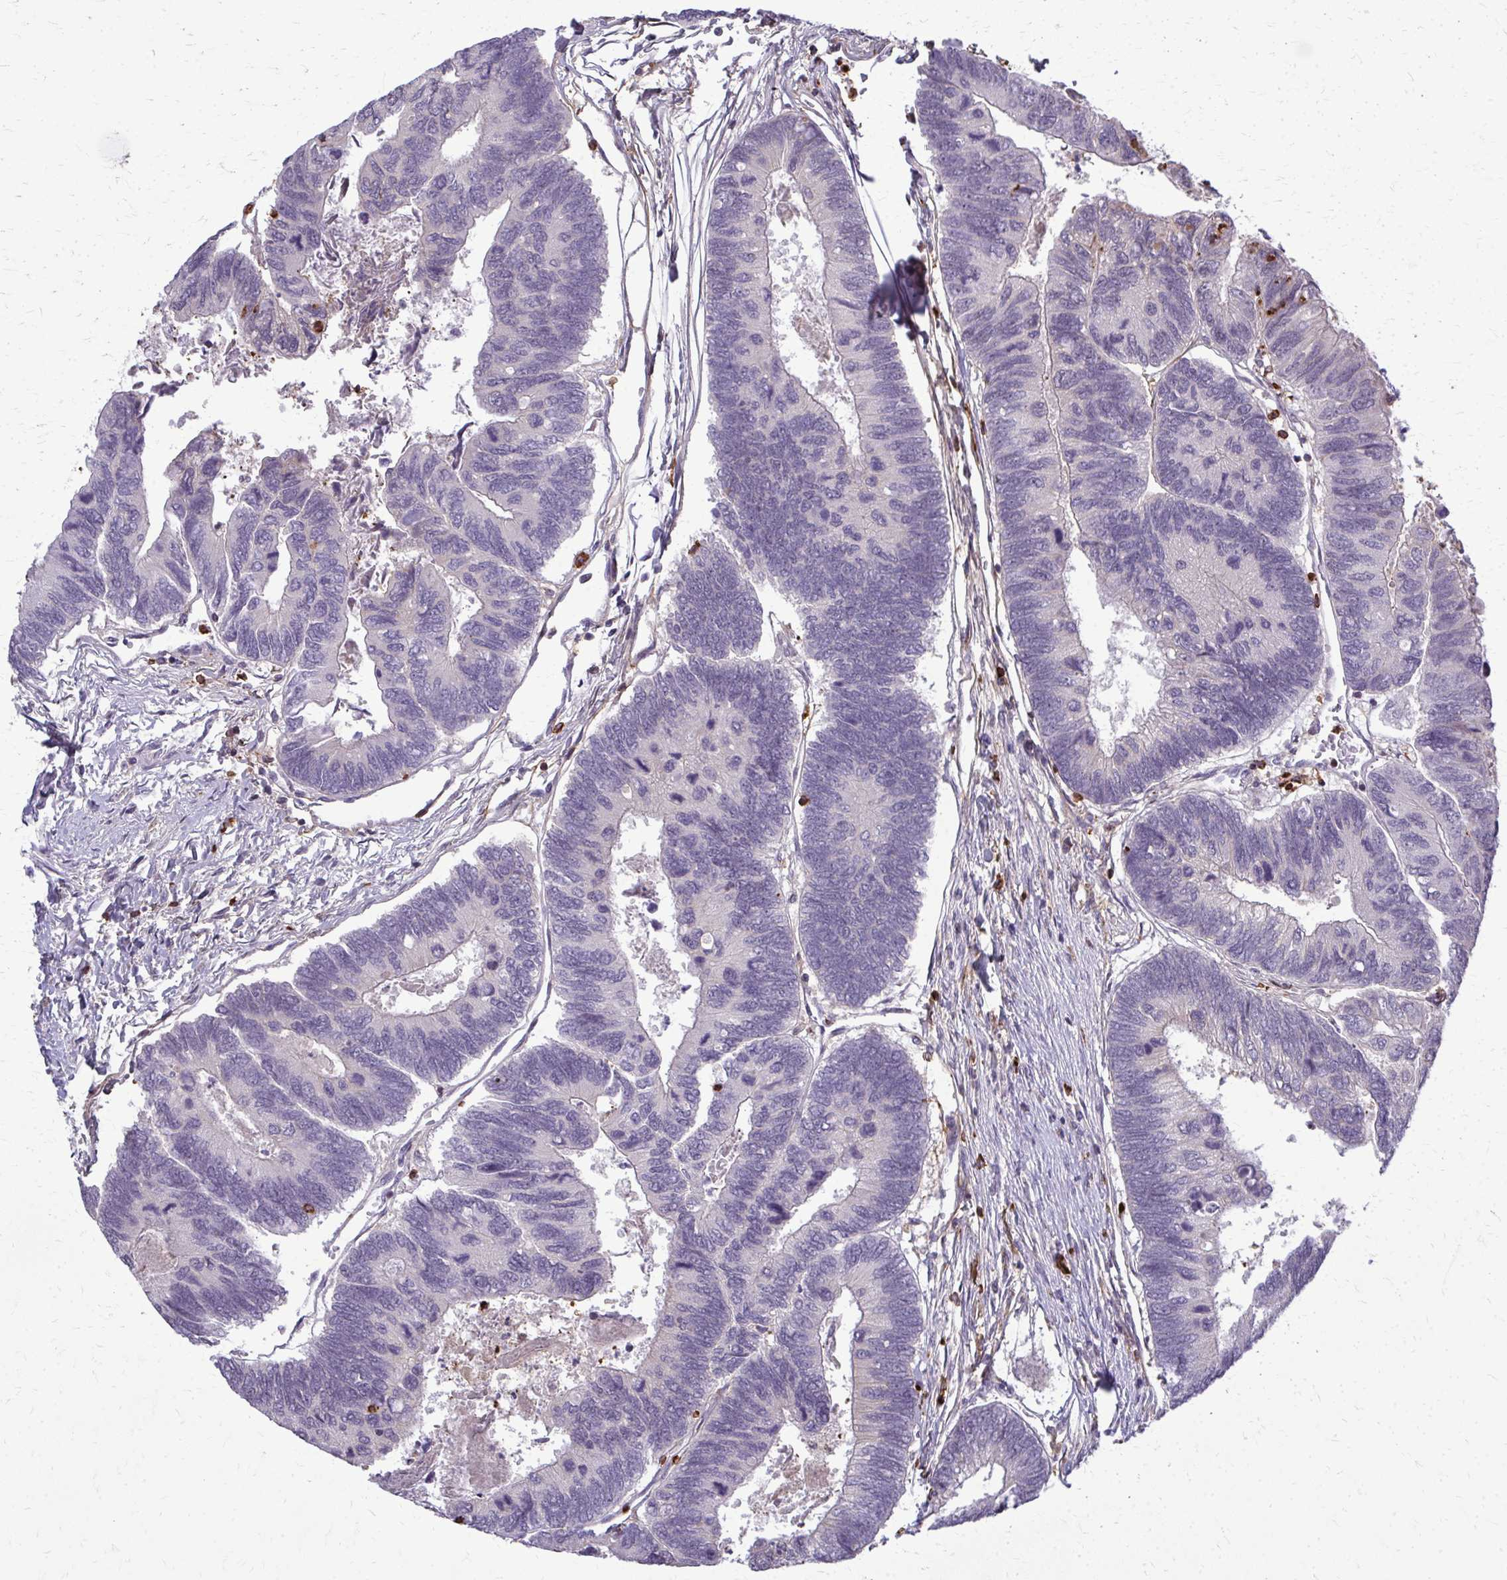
{"staining": {"intensity": "negative", "quantity": "none", "location": "none"}, "tissue": "colorectal cancer", "cell_type": "Tumor cells", "image_type": "cancer", "snomed": [{"axis": "morphology", "description": "Adenocarcinoma, NOS"}, {"axis": "topography", "description": "Colon"}], "caption": "High magnification brightfield microscopy of adenocarcinoma (colorectal) stained with DAB (3,3'-diaminobenzidine) (brown) and counterstained with hematoxylin (blue): tumor cells show no significant expression.", "gene": "AP5M1", "patient": {"sex": "female", "age": 67}}